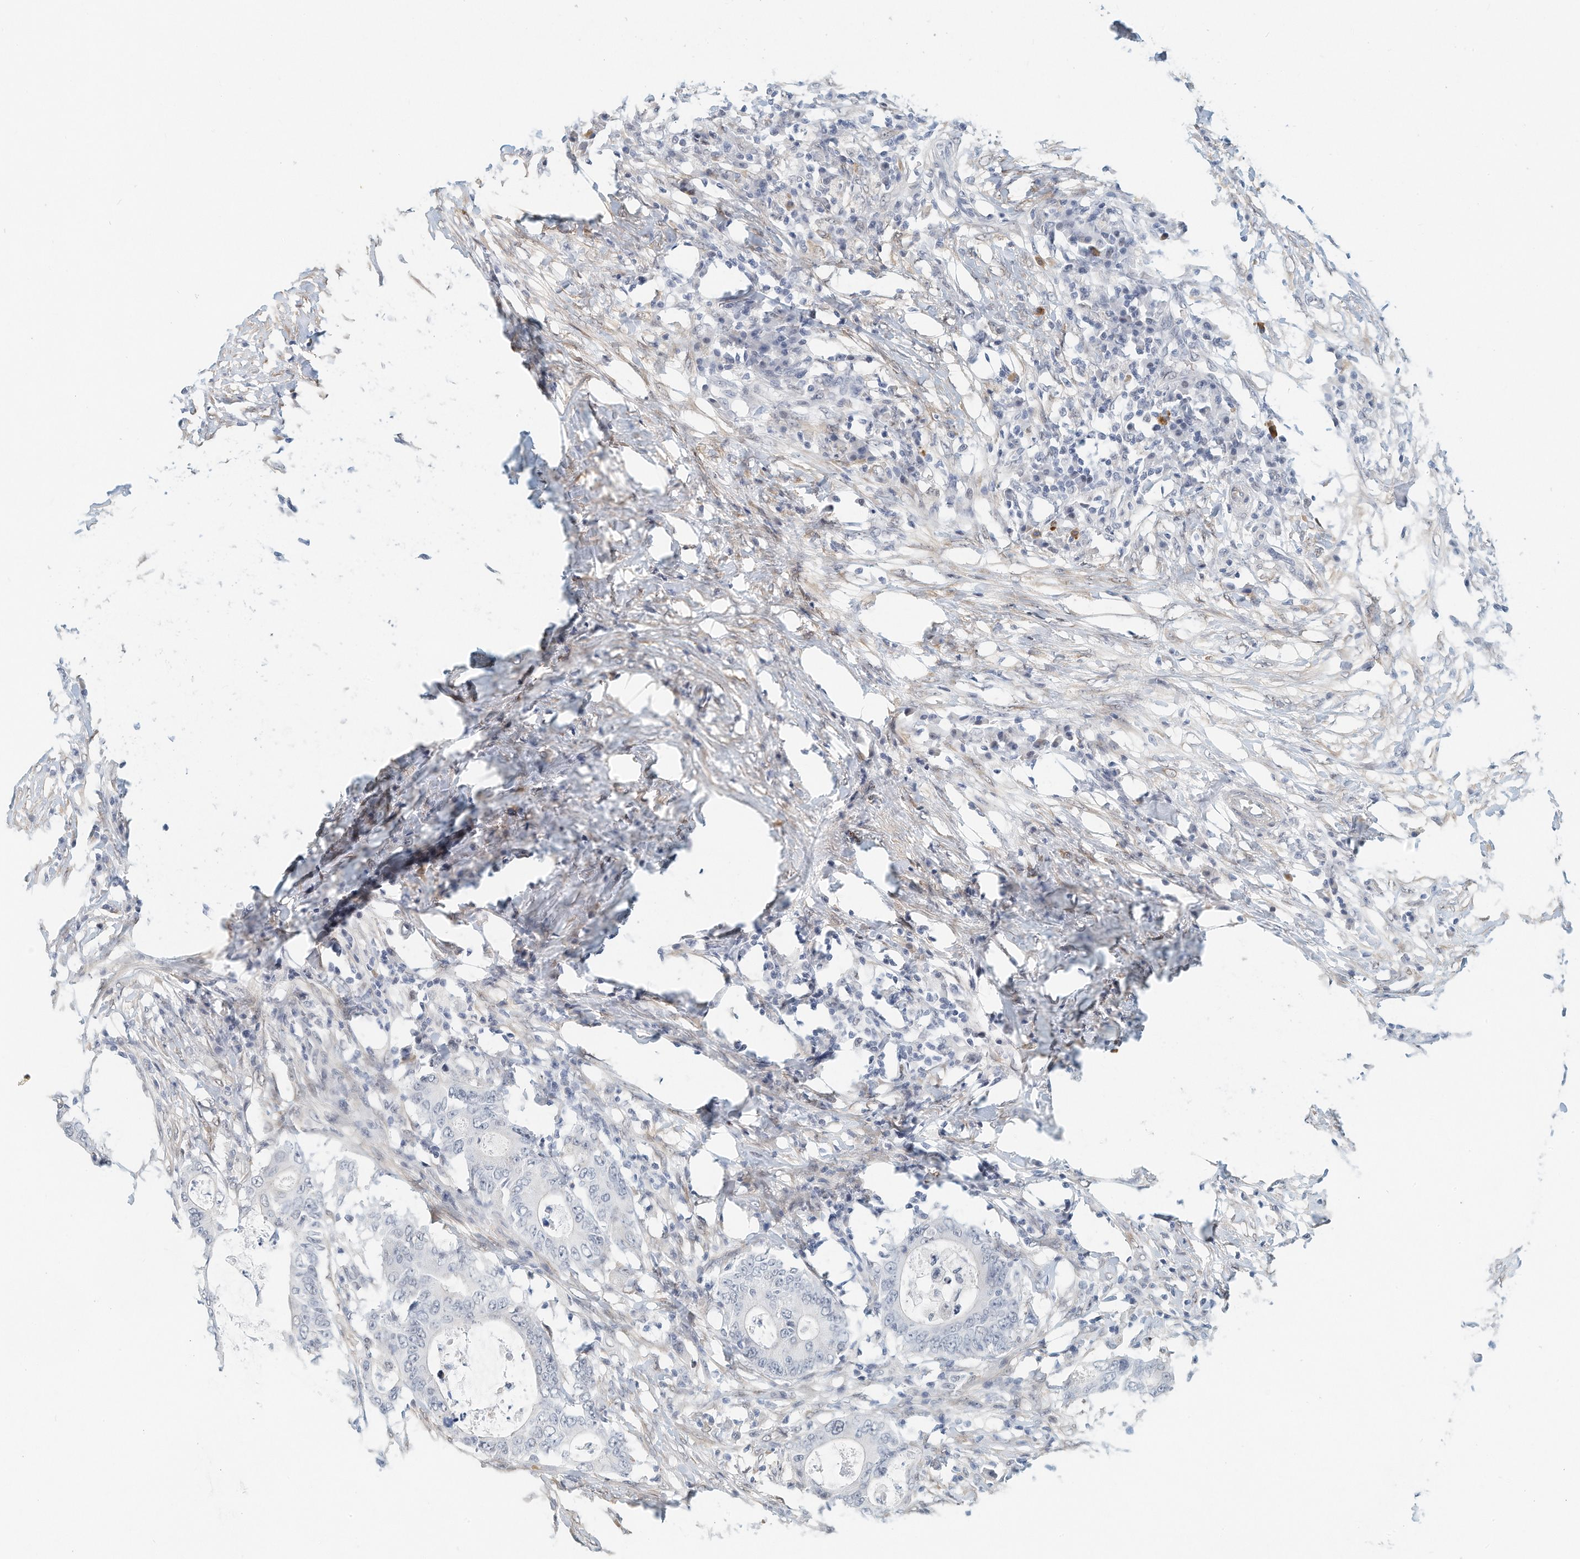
{"staining": {"intensity": "negative", "quantity": "none", "location": "none"}, "tissue": "colorectal cancer", "cell_type": "Tumor cells", "image_type": "cancer", "snomed": [{"axis": "morphology", "description": "Adenocarcinoma, NOS"}, {"axis": "topography", "description": "Colon"}], "caption": "Micrograph shows no significant protein positivity in tumor cells of colorectal cancer. (Immunohistochemistry, brightfield microscopy, high magnification).", "gene": "ARHGAP28", "patient": {"sex": "male", "age": 83}}